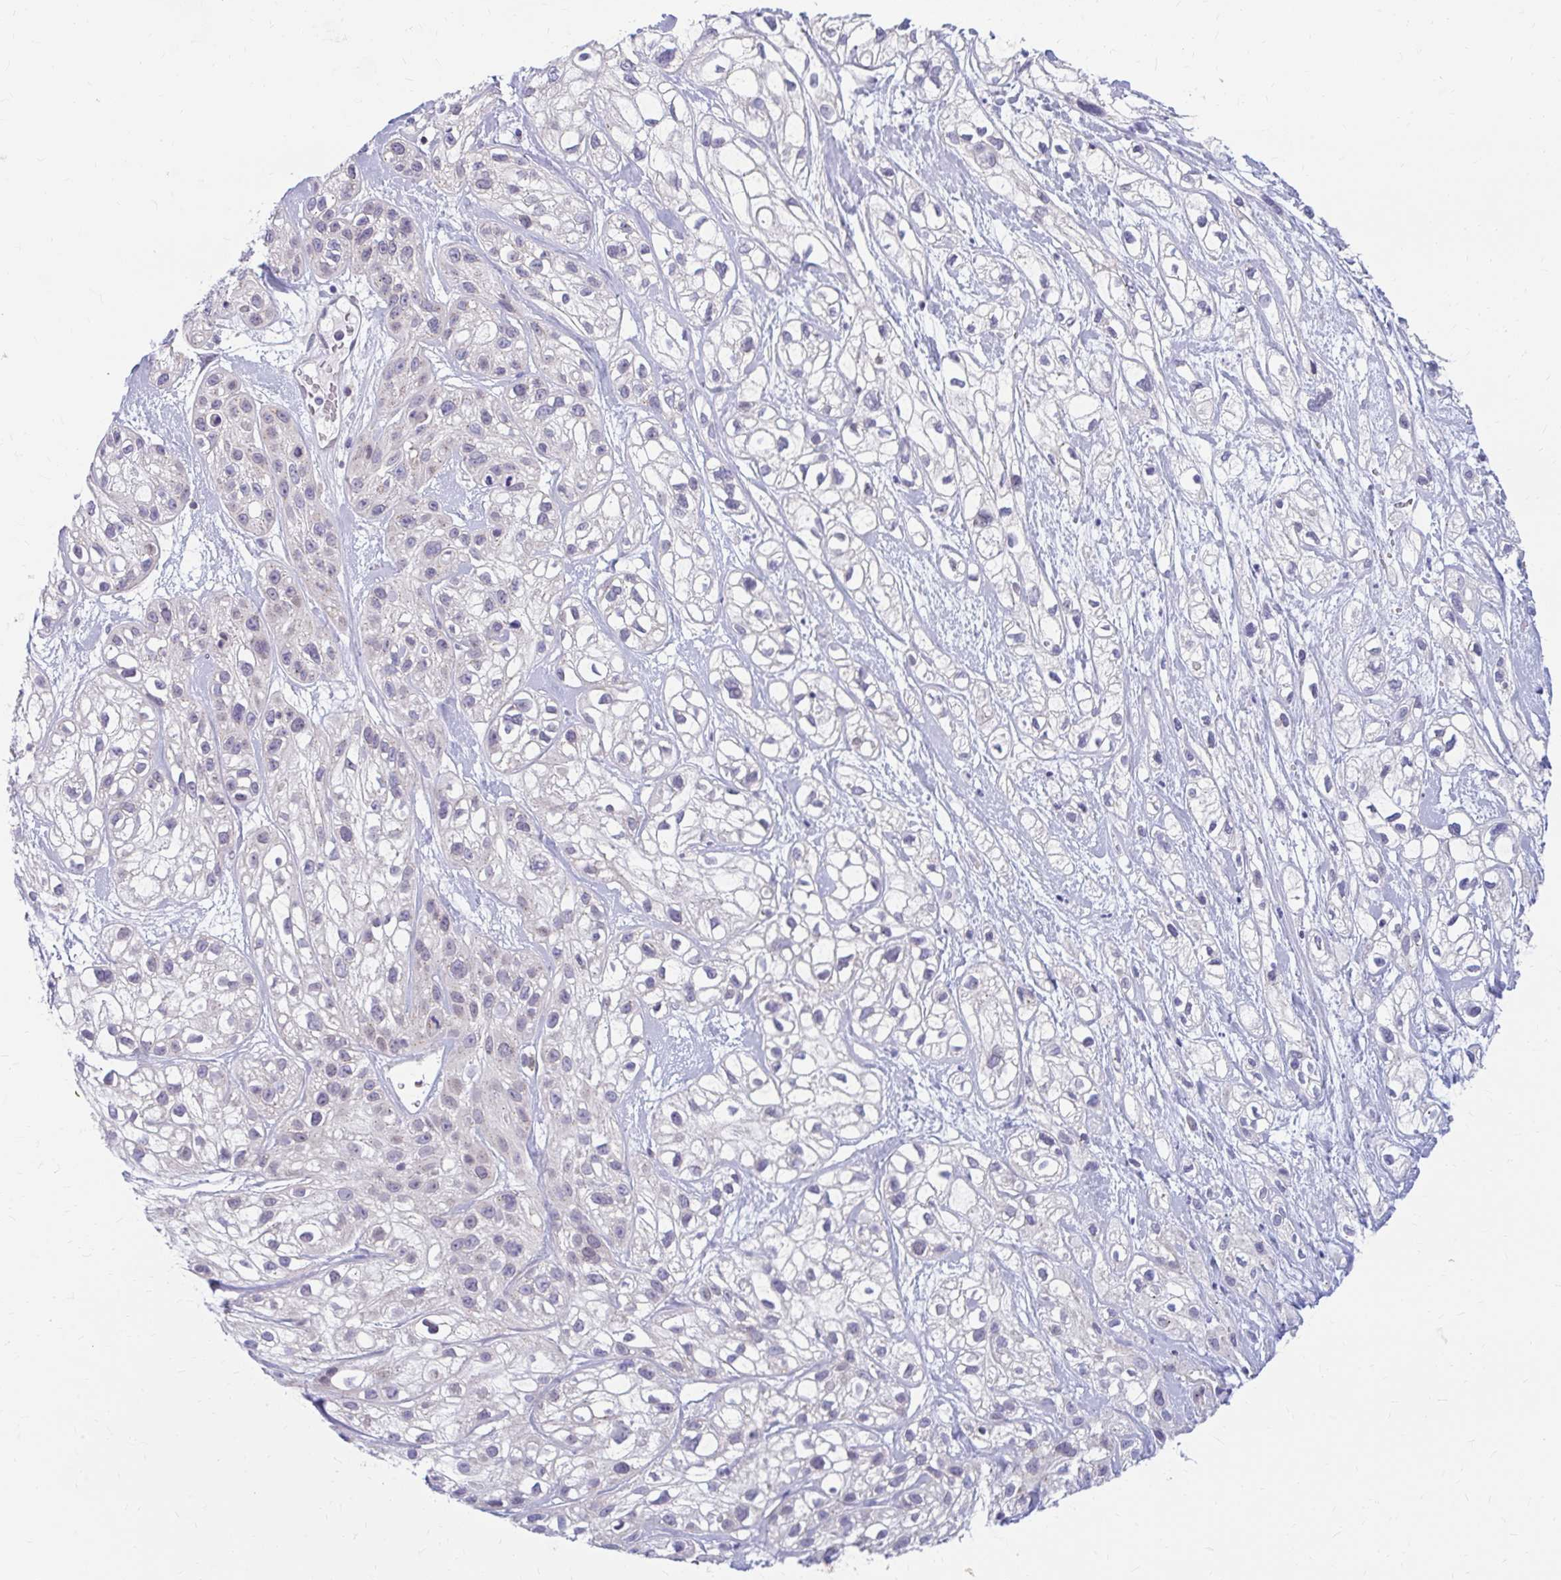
{"staining": {"intensity": "negative", "quantity": "none", "location": "none"}, "tissue": "skin cancer", "cell_type": "Tumor cells", "image_type": "cancer", "snomed": [{"axis": "morphology", "description": "Squamous cell carcinoma, NOS"}, {"axis": "topography", "description": "Skin"}], "caption": "An image of human skin squamous cell carcinoma is negative for staining in tumor cells.", "gene": "RADIL", "patient": {"sex": "male", "age": 82}}